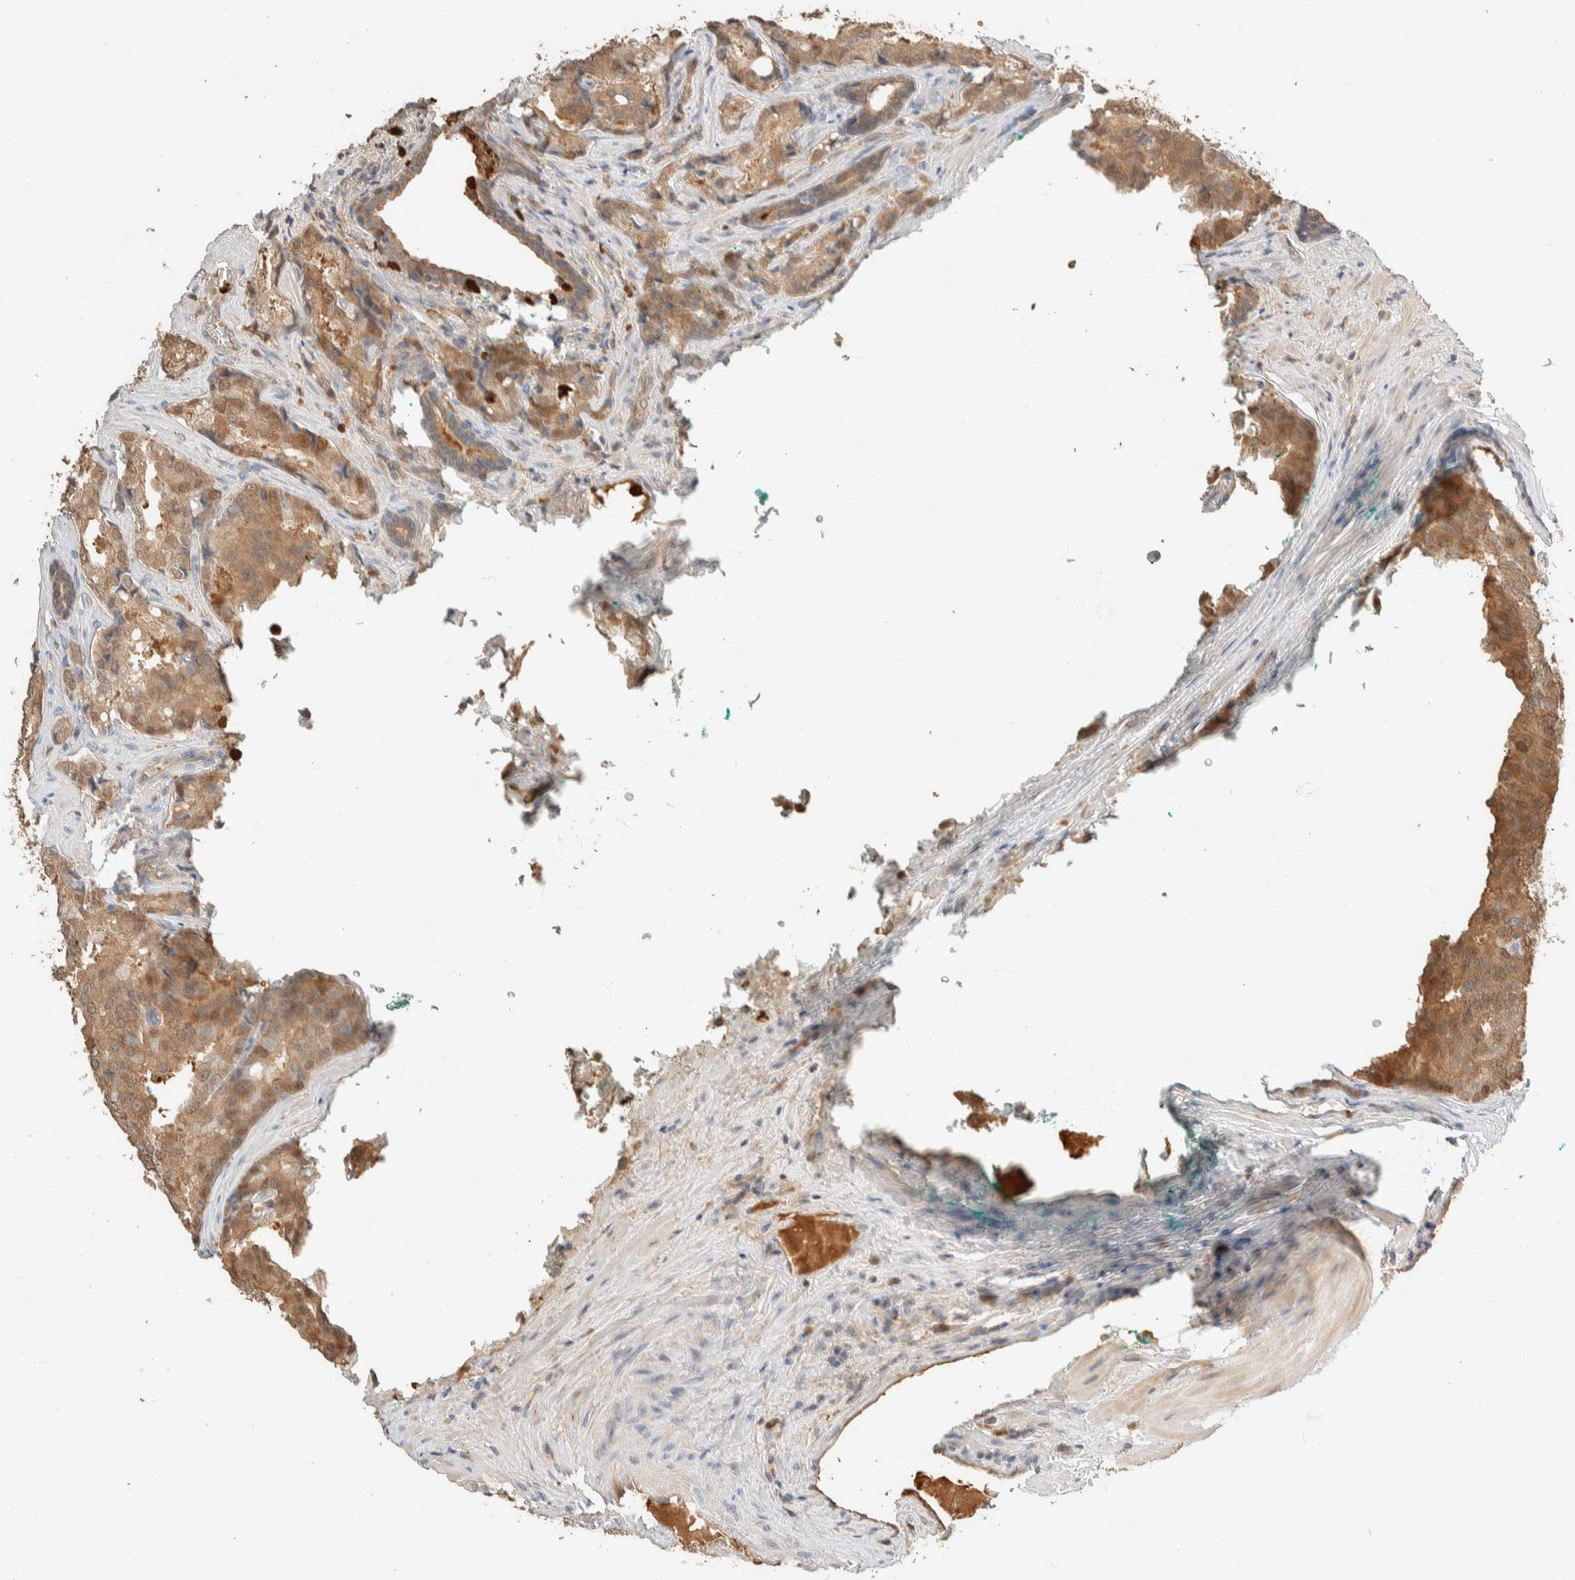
{"staining": {"intensity": "moderate", "quantity": ">75%", "location": "cytoplasmic/membranous"}, "tissue": "prostate cancer", "cell_type": "Tumor cells", "image_type": "cancer", "snomed": [{"axis": "morphology", "description": "Adenocarcinoma, High grade"}, {"axis": "topography", "description": "Prostate"}], "caption": "Immunohistochemical staining of prostate cancer displays medium levels of moderate cytoplasmic/membranous protein staining in about >75% of tumor cells.", "gene": "SETD4", "patient": {"sex": "male", "age": 50}}